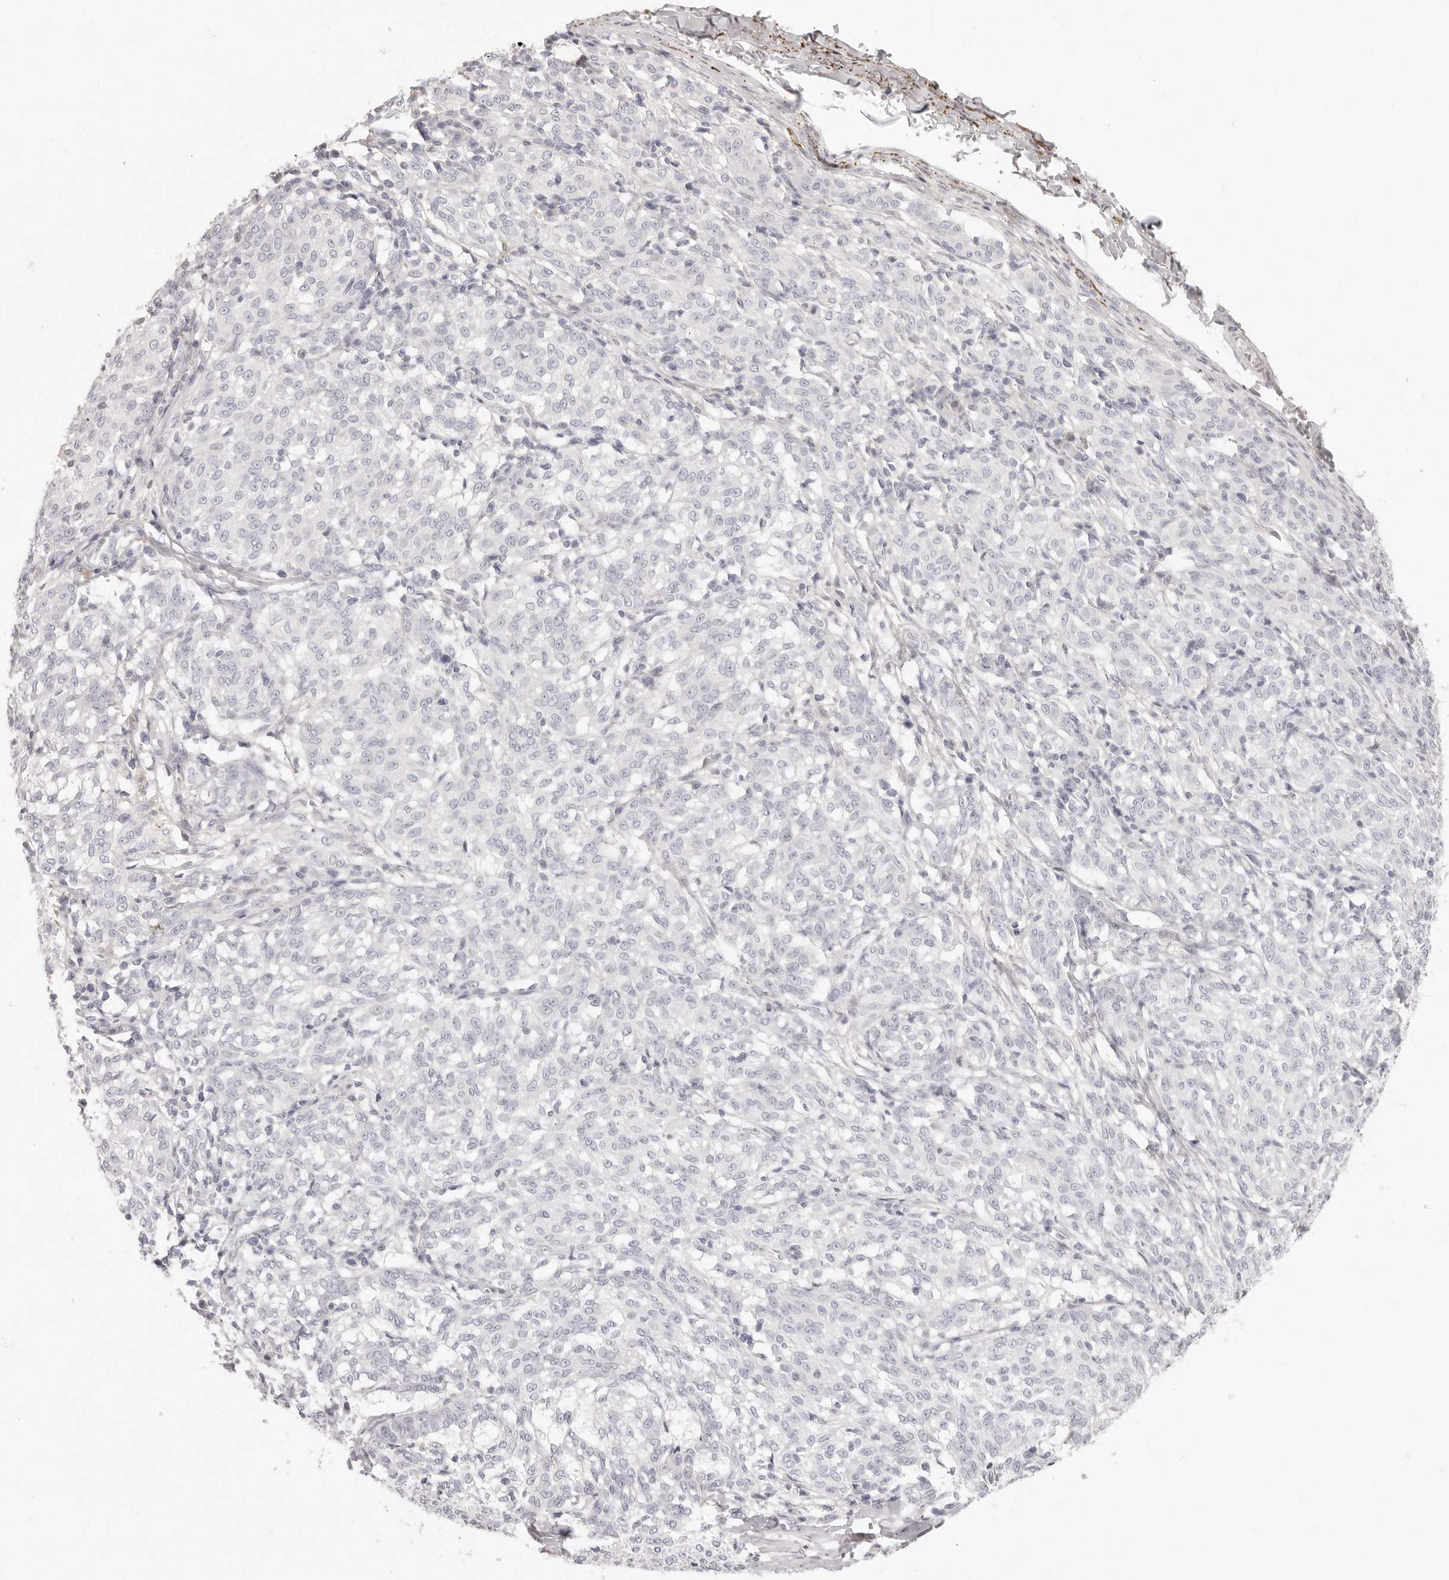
{"staining": {"intensity": "negative", "quantity": "none", "location": "none"}, "tissue": "melanoma", "cell_type": "Tumor cells", "image_type": "cancer", "snomed": [{"axis": "morphology", "description": "Malignant melanoma, NOS"}, {"axis": "topography", "description": "Skin"}], "caption": "This is a photomicrograph of immunohistochemistry staining of malignant melanoma, which shows no expression in tumor cells.", "gene": "FABP1", "patient": {"sex": "female", "age": 72}}